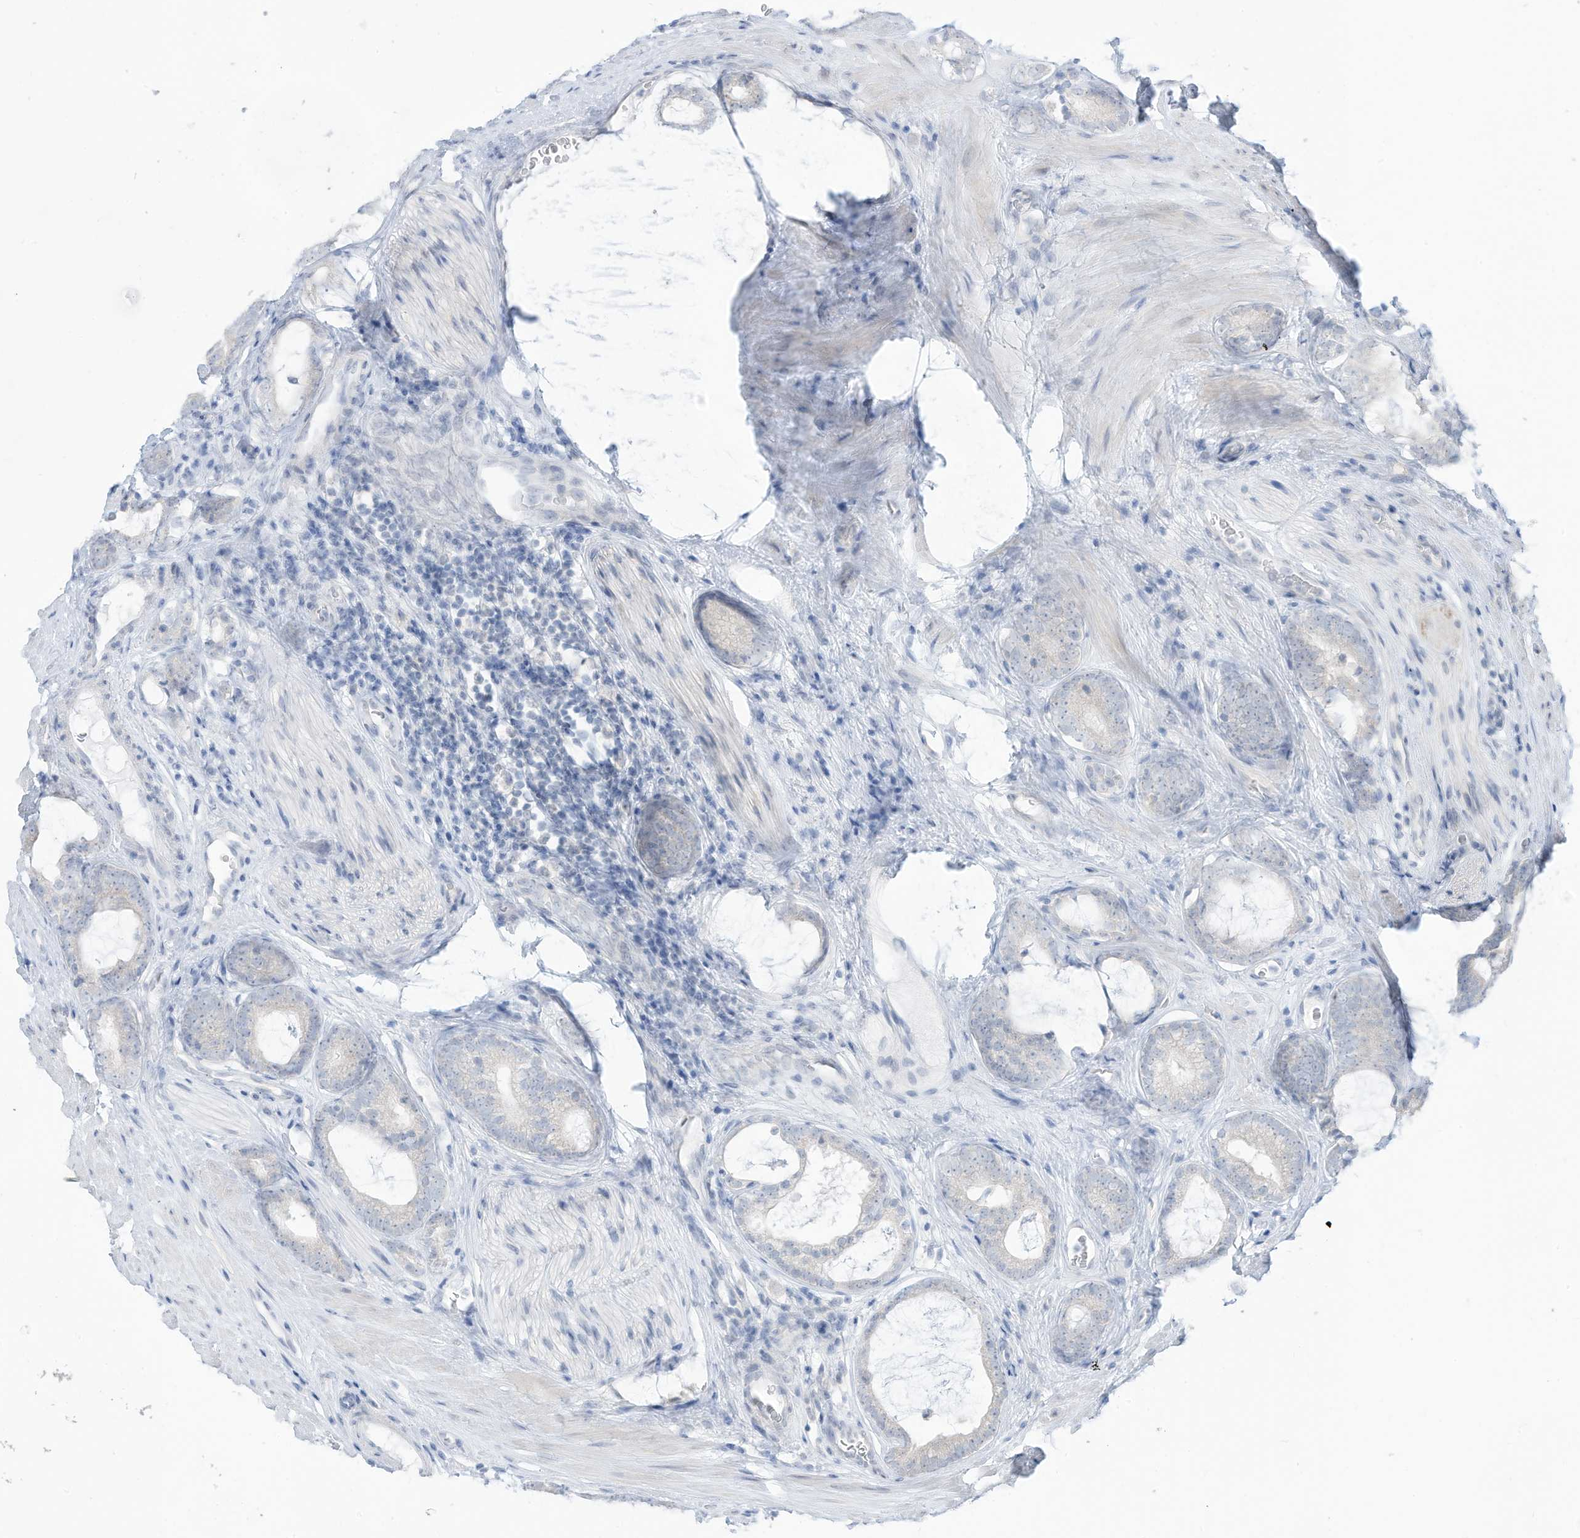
{"staining": {"intensity": "negative", "quantity": "none", "location": "none"}, "tissue": "prostate cancer", "cell_type": "Tumor cells", "image_type": "cancer", "snomed": [{"axis": "morphology", "description": "Adenocarcinoma, High grade"}, {"axis": "topography", "description": "Prostate"}], "caption": "A photomicrograph of human prostate cancer (high-grade adenocarcinoma) is negative for staining in tumor cells.", "gene": "OGT", "patient": {"sex": "male", "age": 63}}